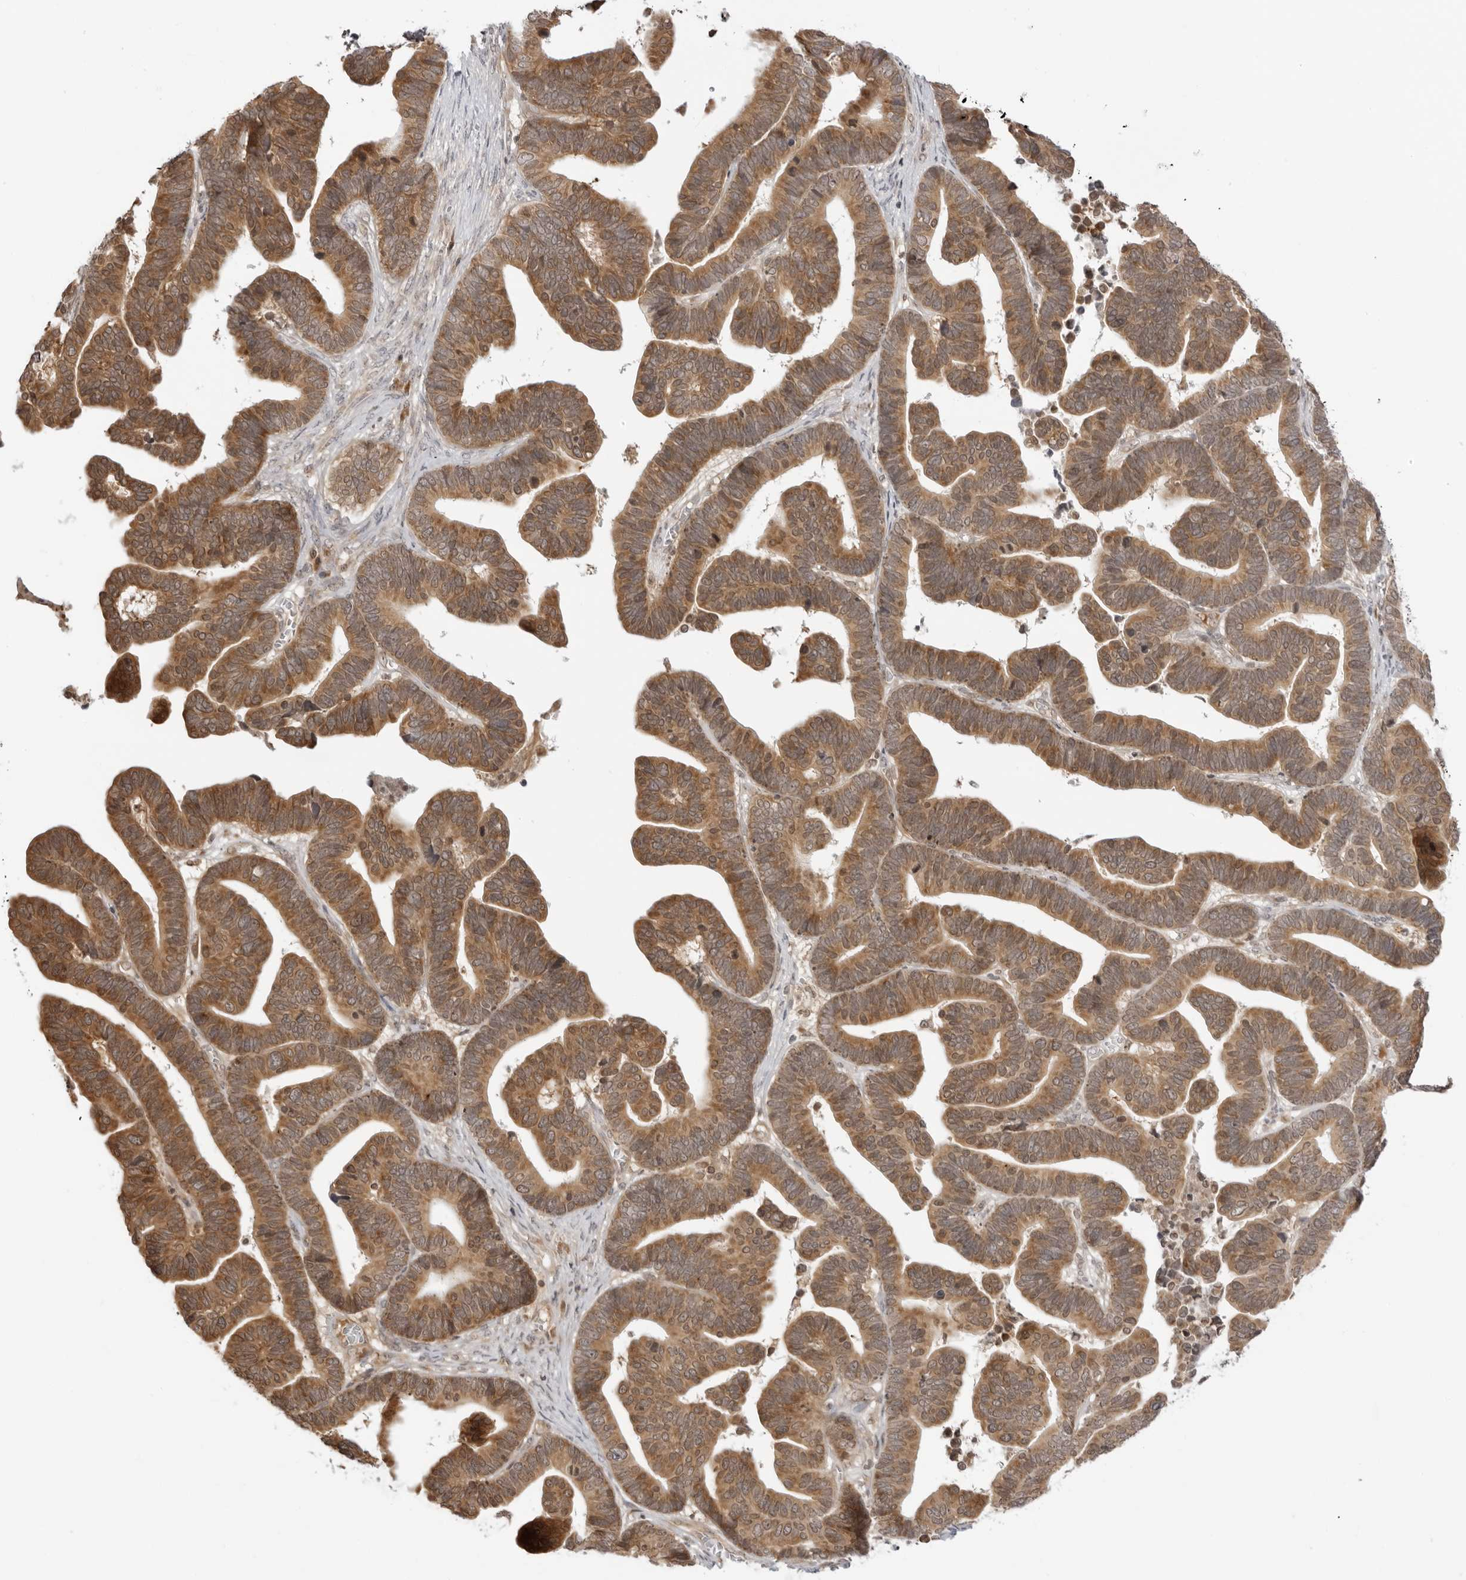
{"staining": {"intensity": "moderate", "quantity": ">75%", "location": "cytoplasmic/membranous"}, "tissue": "ovarian cancer", "cell_type": "Tumor cells", "image_type": "cancer", "snomed": [{"axis": "morphology", "description": "Cystadenocarcinoma, serous, NOS"}, {"axis": "topography", "description": "Ovary"}], "caption": "A histopathology image of human serous cystadenocarcinoma (ovarian) stained for a protein reveals moderate cytoplasmic/membranous brown staining in tumor cells.", "gene": "PRRC2C", "patient": {"sex": "female", "age": 56}}